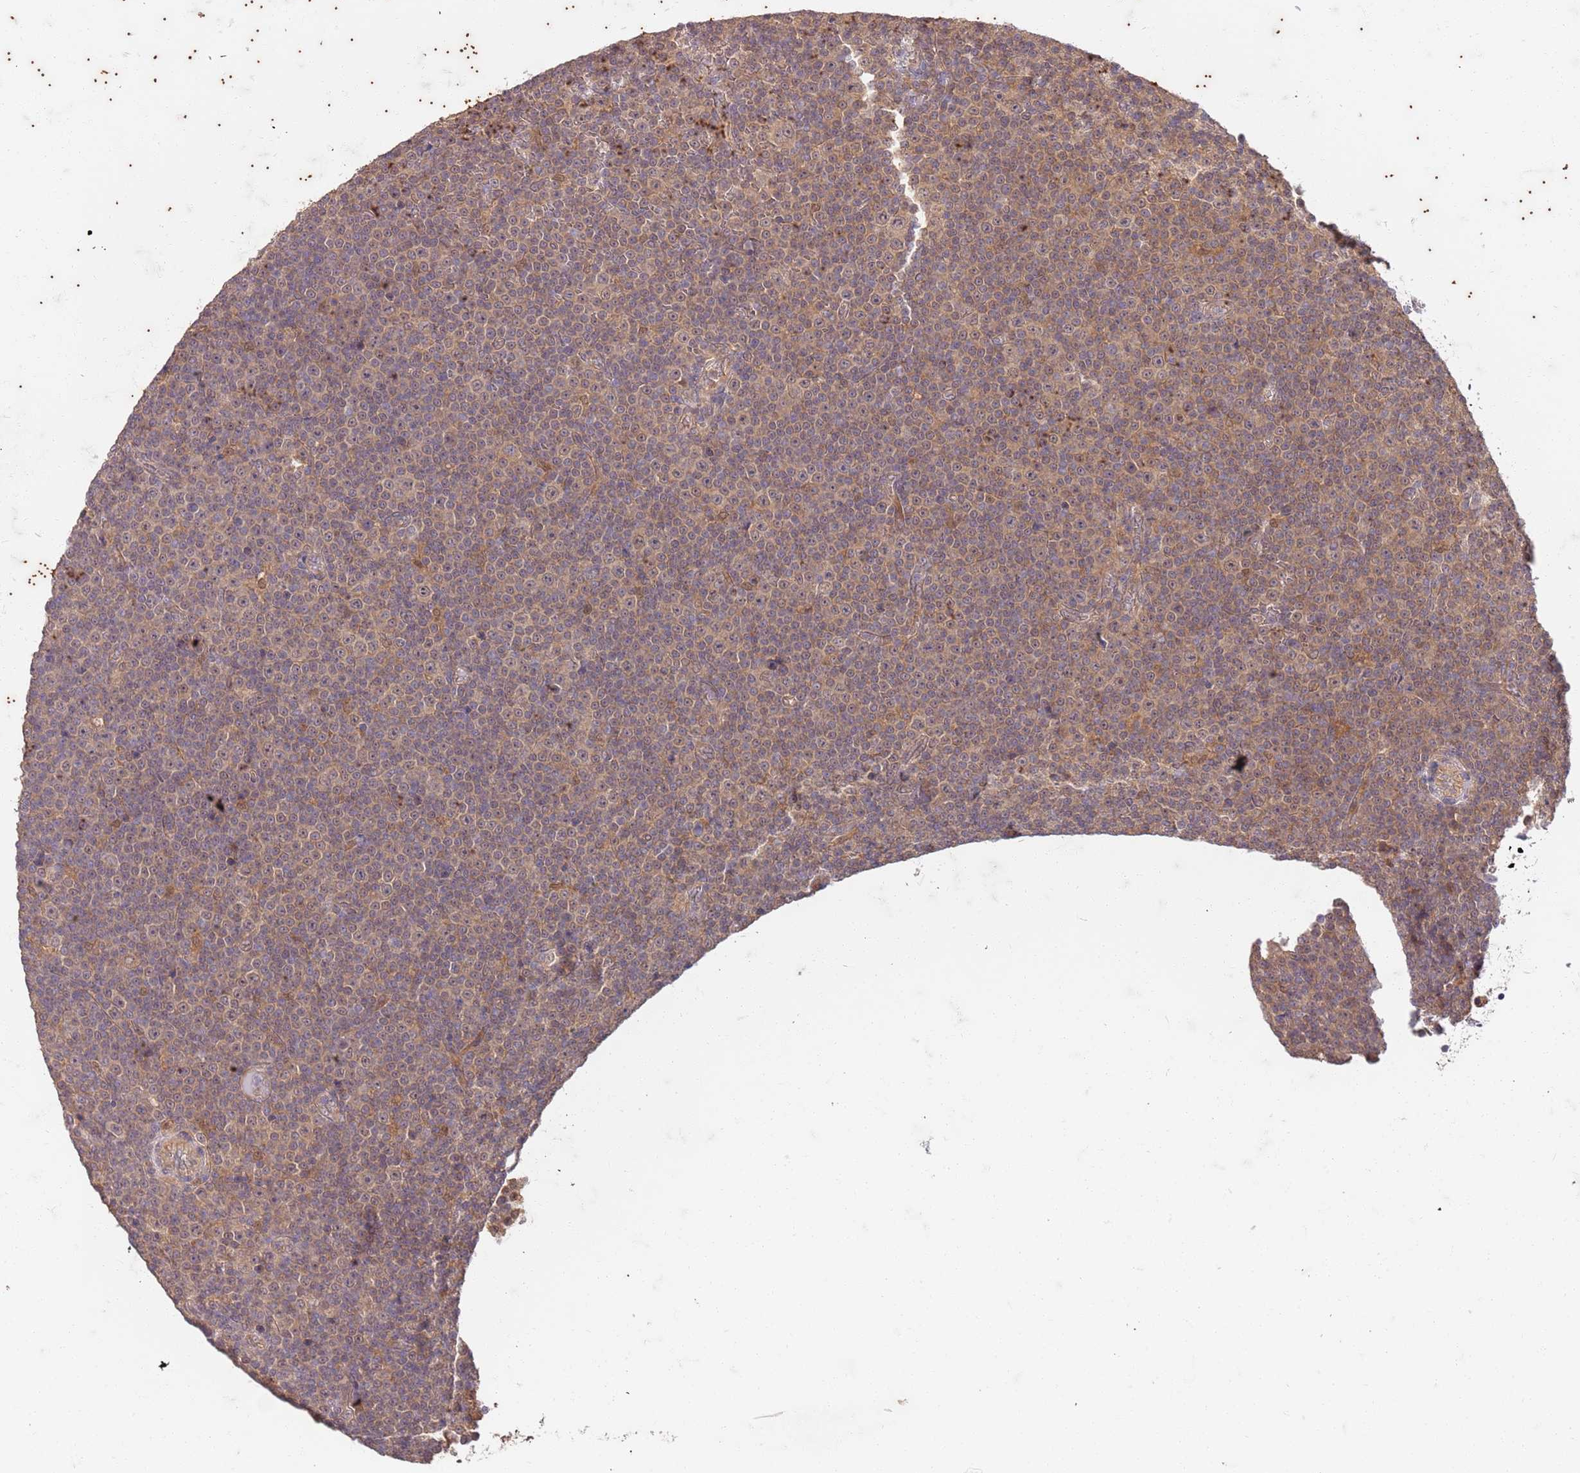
{"staining": {"intensity": "moderate", "quantity": "25%-75%", "location": "cytoplasmic/membranous,nuclear"}, "tissue": "lymphoma", "cell_type": "Tumor cells", "image_type": "cancer", "snomed": [{"axis": "morphology", "description": "Malignant lymphoma, non-Hodgkin's type, Low grade"}, {"axis": "topography", "description": "Lymph node"}], "caption": "Human malignant lymphoma, non-Hodgkin's type (low-grade) stained with a protein marker shows moderate staining in tumor cells.", "gene": "UBE3A", "patient": {"sex": "female", "age": 67}}